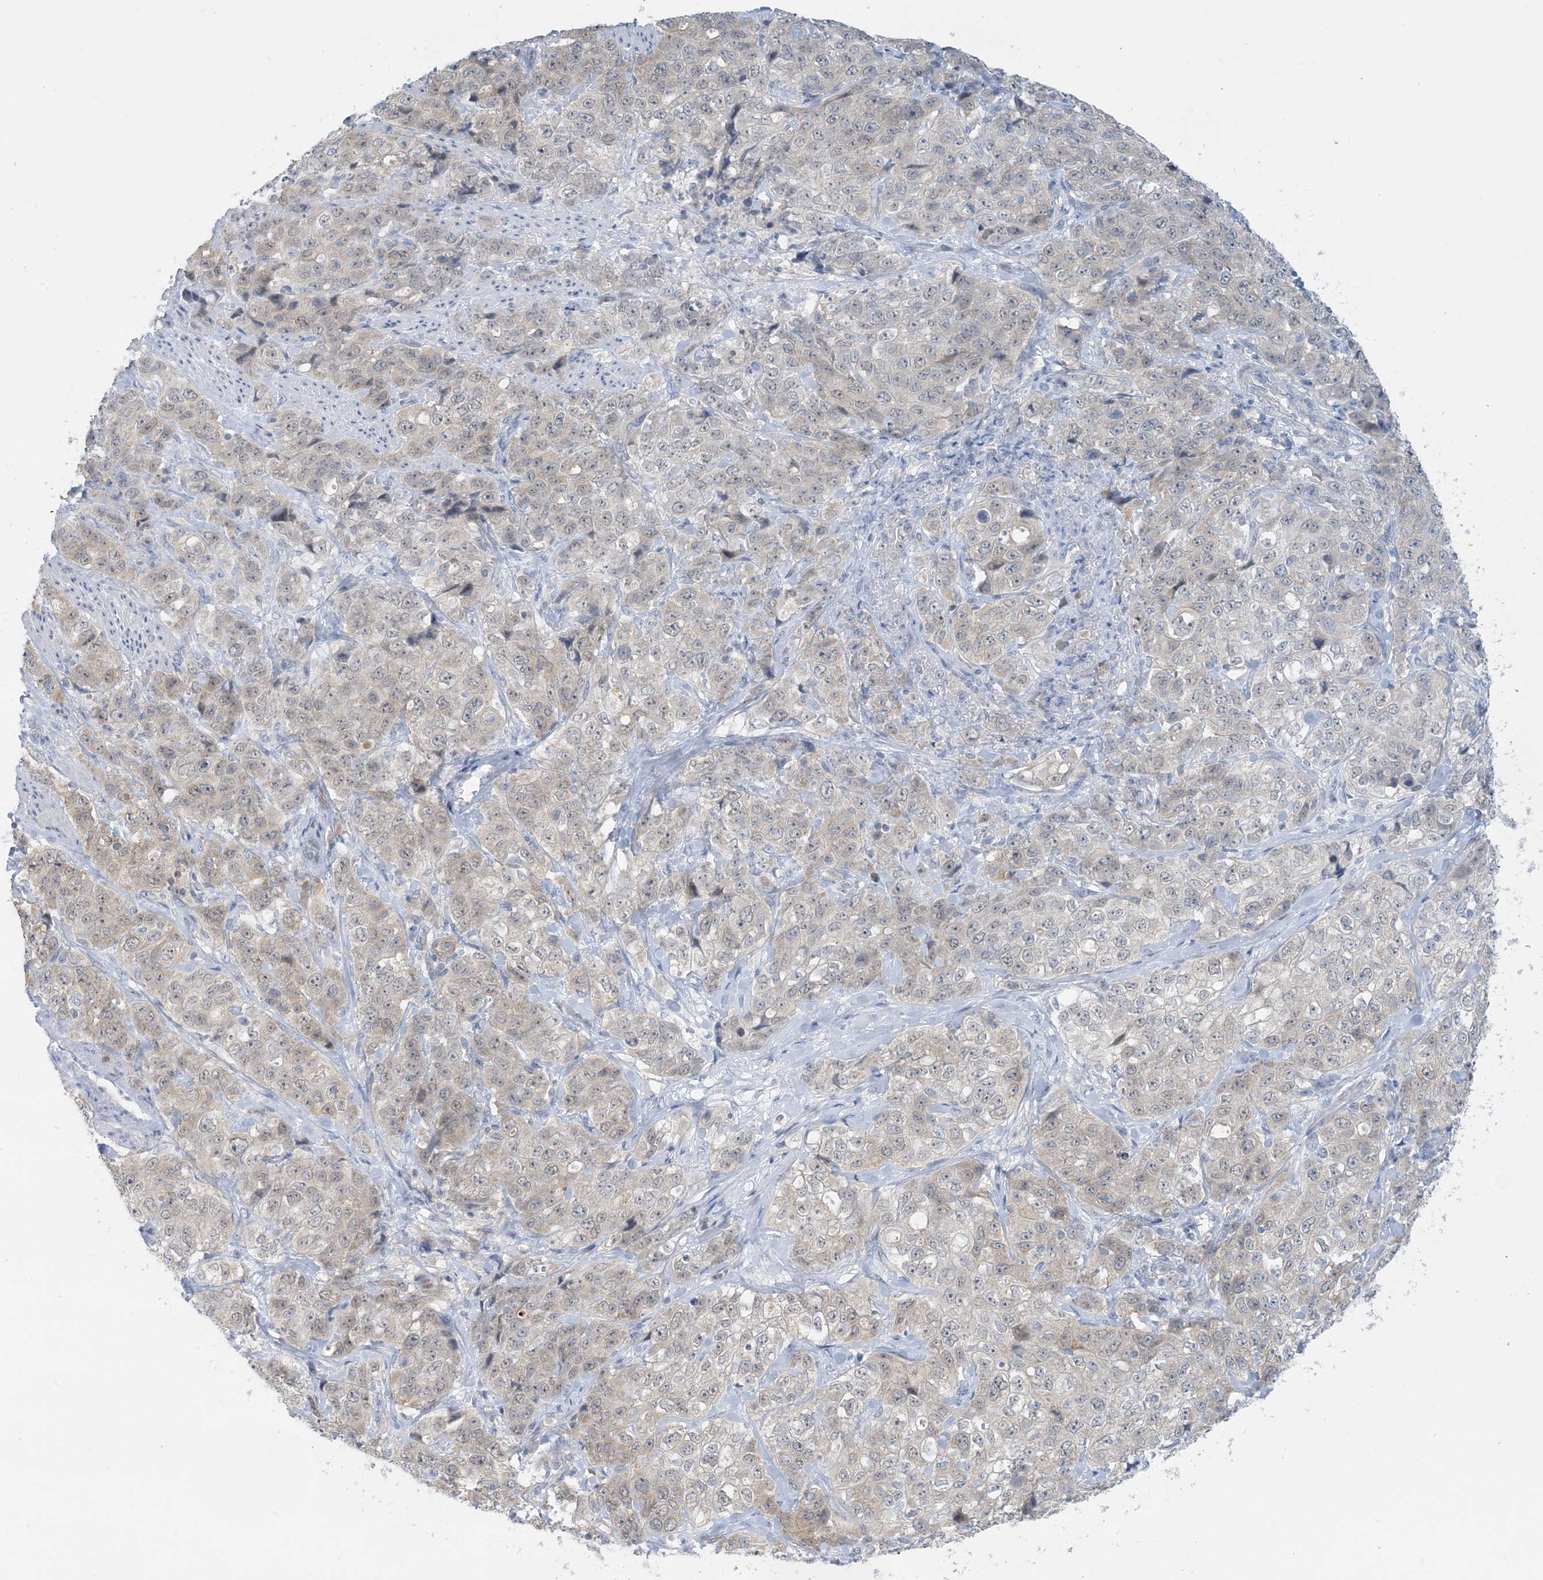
{"staining": {"intensity": "negative", "quantity": "none", "location": "none"}, "tissue": "stomach cancer", "cell_type": "Tumor cells", "image_type": "cancer", "snomed": [{"axis": "morphology", "description": "Adenocarcinoma, NOS"}, {"axis": "topography", "description": "Stomach"}], "caption": "Immunohistochemistry histopathology image of adenocarcinoma (stomach) stained for a protein (brown), which displays no expression in tumor cells.", "gene": "MRPS18A", "patient": {"sex": "male", "age": 48}}